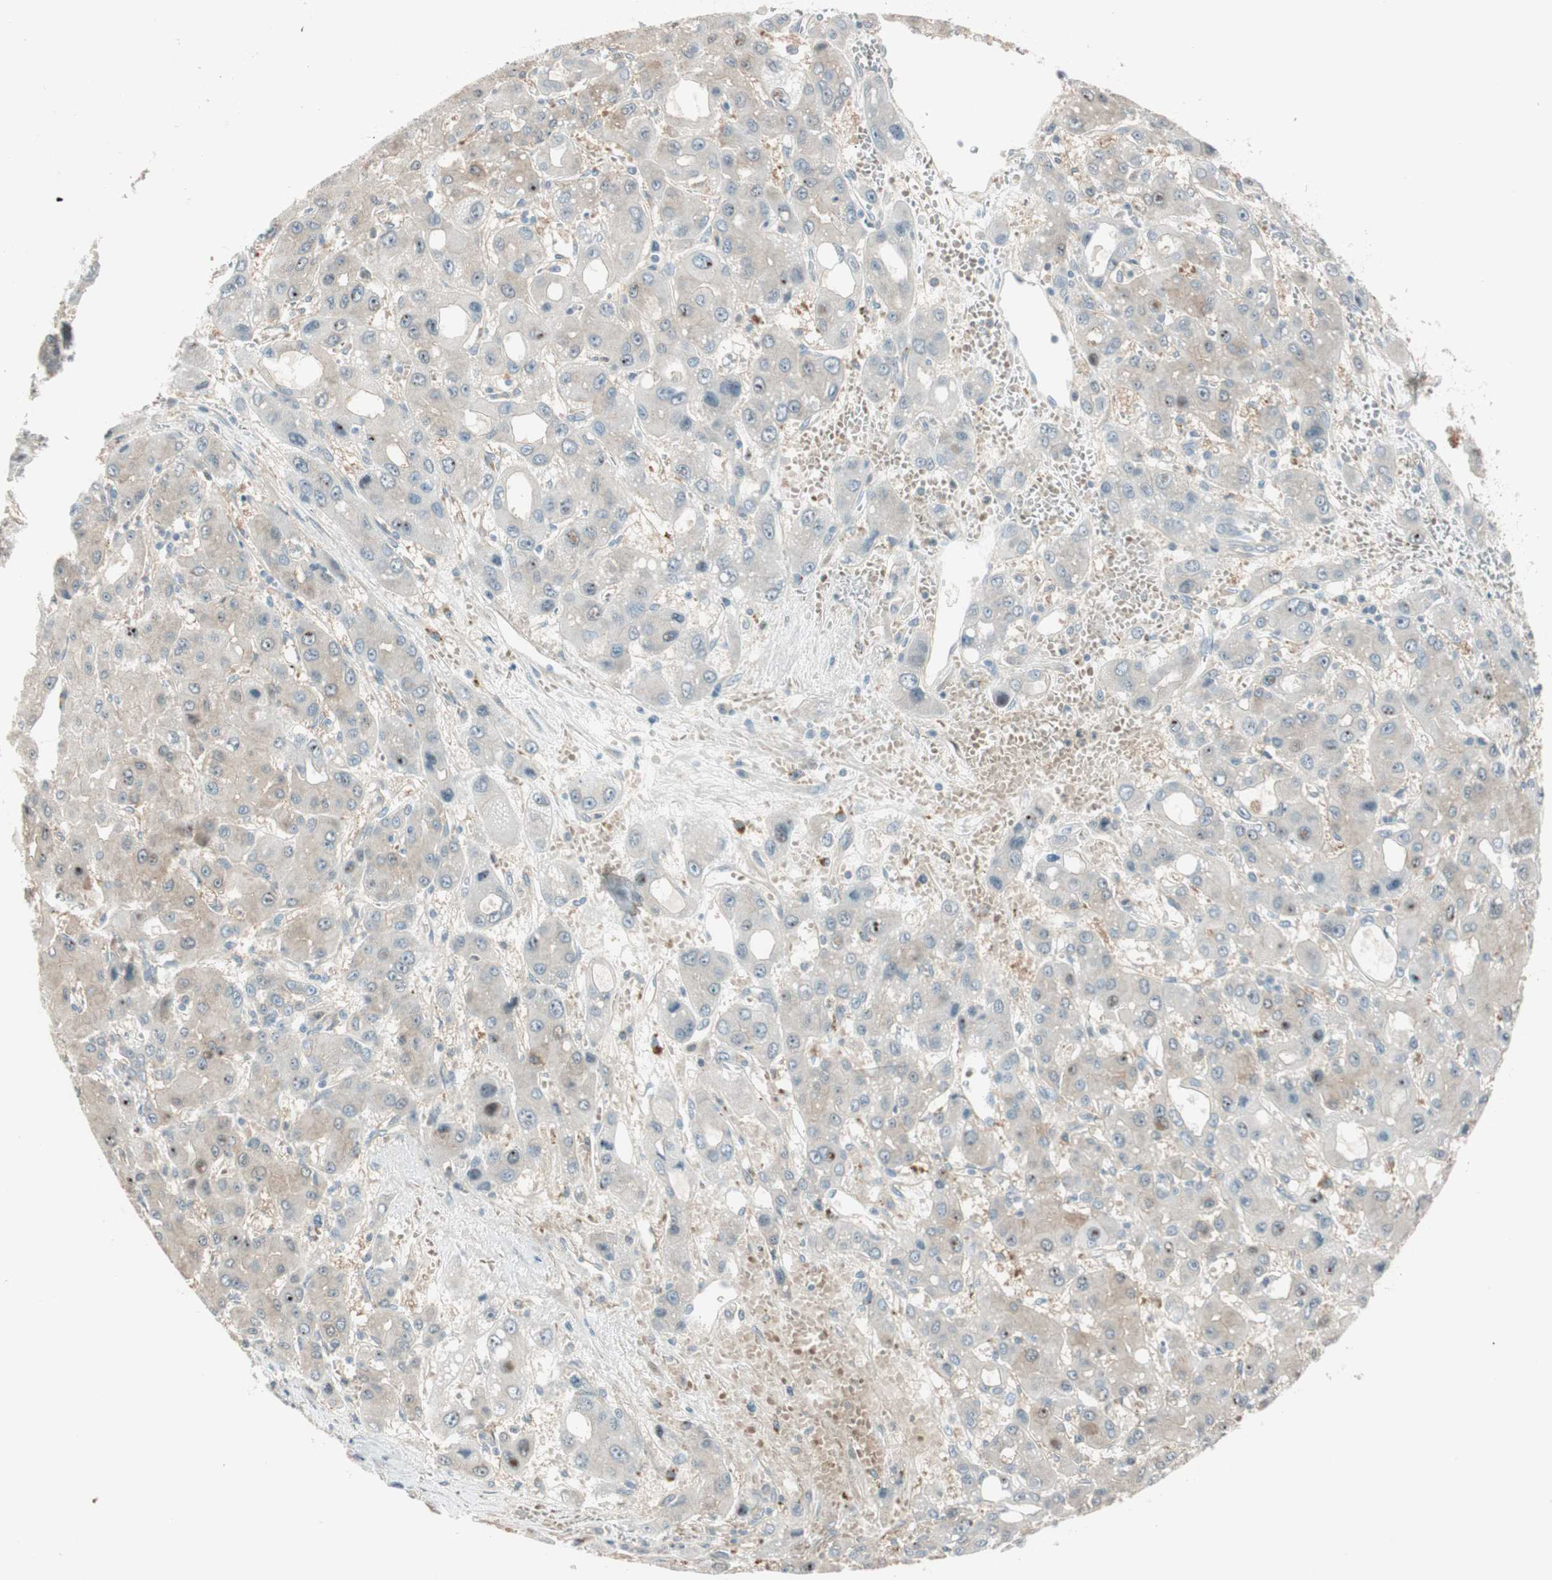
{"staining": {"intensity": "negative", "quantity": "none", "location": "none"}, "tissue": "liver cancer", "cell_type": "Tumor cells", "image_type": "cancer", "snomed": [{"axis": "morphology", "description": "Carcinoma, Hepatocellular, NOS"}, {"axis": "topography", "description": "Liver"}], "caption": "Protein analysis of liver cancer (hepatocellular carcinoma) reveals no significant positivity in tumor cells.", "gene": "CGRRF1", "patient": {"sex": "male", "age": 55}}